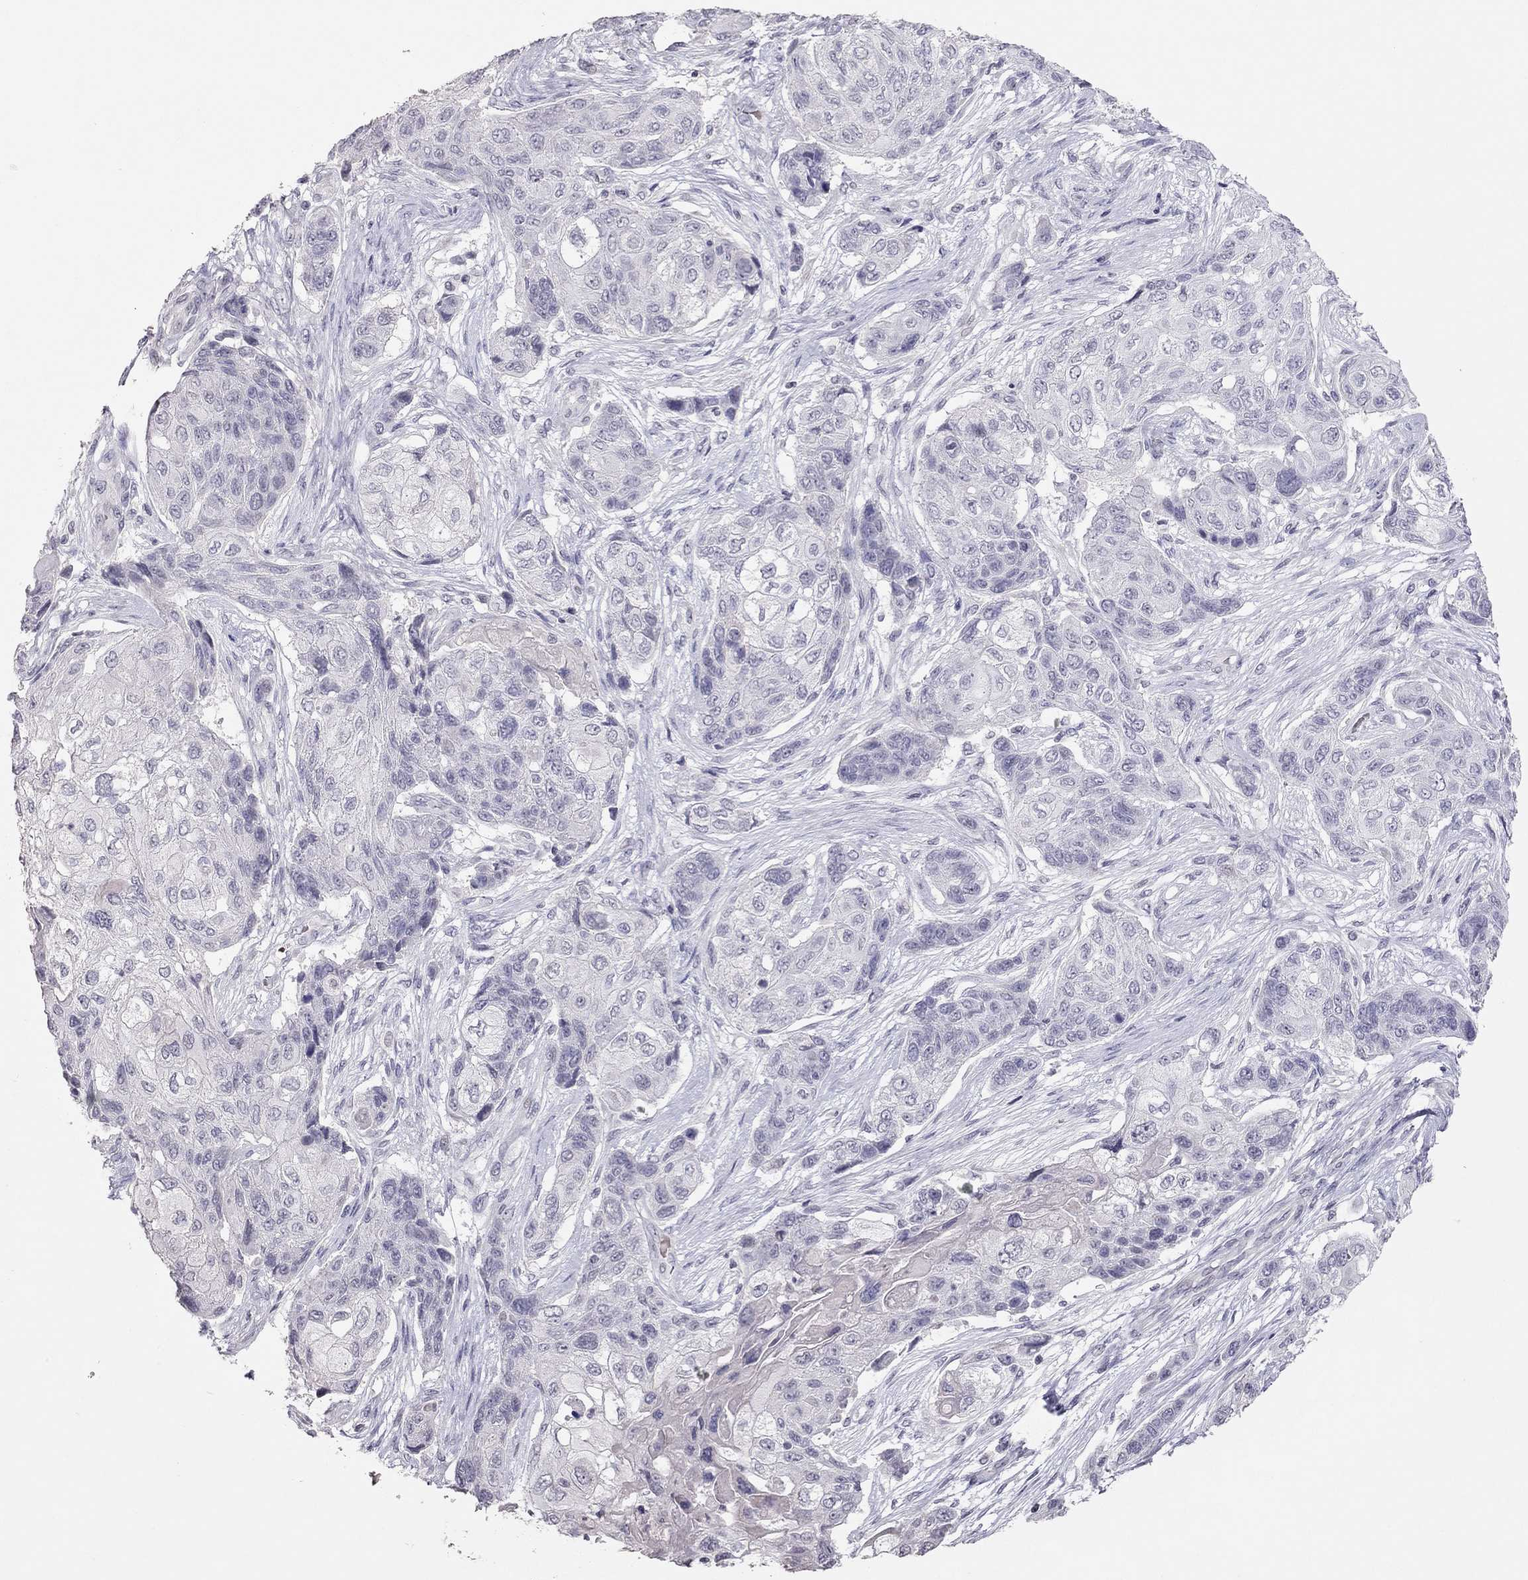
{"staining": {"intensity": "negative", "quantity": "none", "location": "none"}, "tissue": "lung cancer", "cell_type": "Tumor cells", "image_type": "cancer", "snomed": [{"axis": "morphology", "description": "Squamous cell carcinoma, NOS"}, {"axis": "topography", "description": "Lung"}], "caption": "DAB (3,3'-diaminobenzidine) immunohistochemical staining of human lung squamous cell carcinoma reveals no significant positivity in tumor cells.", "gene": "TSHB", "patient": {"sex": "male", "age": 69}}